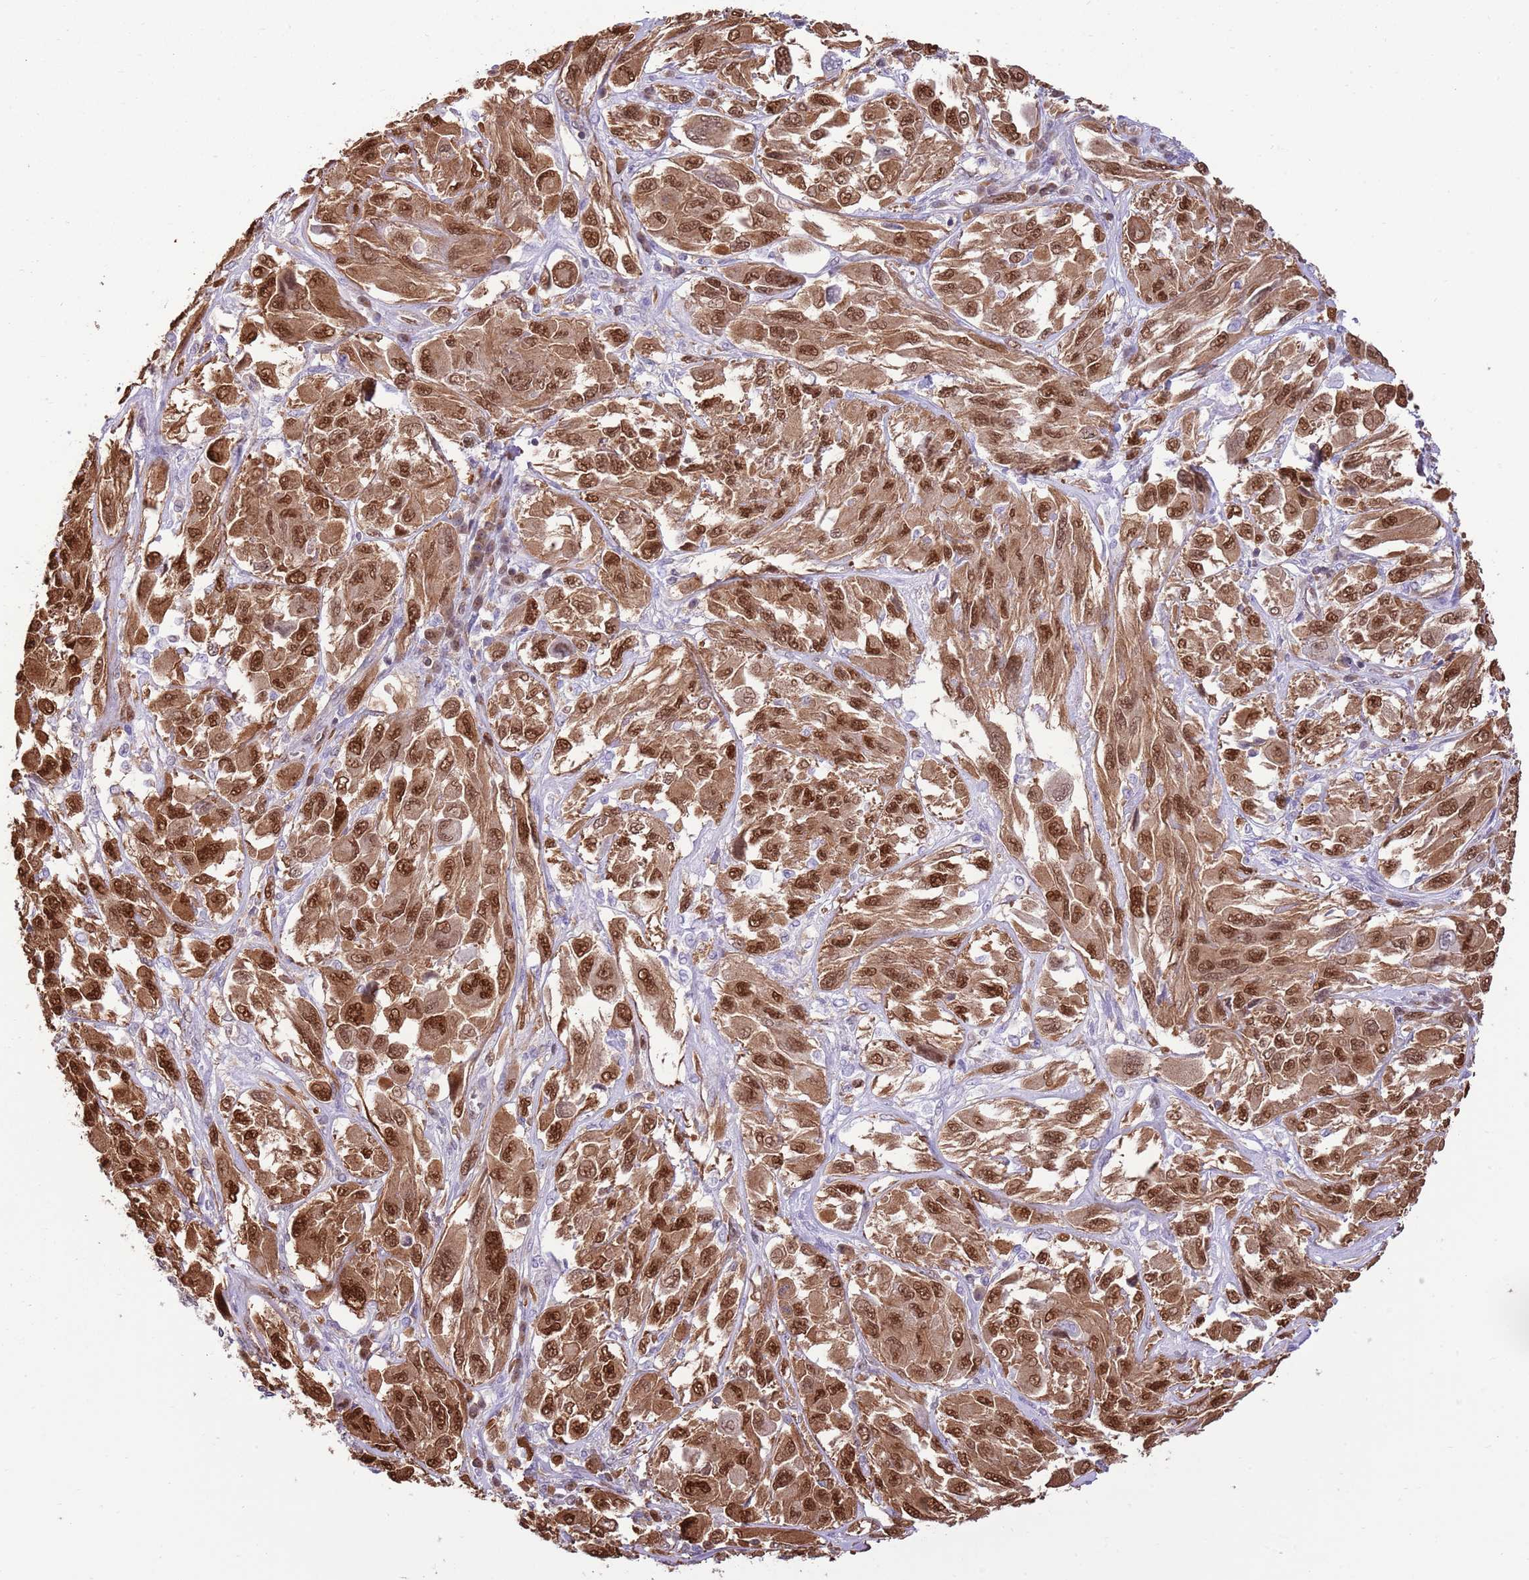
{"staining": {"intensity": "strong", "quantity": ">75%", "location": "cytoplasmic/membranous,nuclear"}, "tissue": "melanoma", "cell_type": "Tumor cells", "image_type": "cancer", "snomed": [{"axis": "morphology", "description": "Malignant melanoma, NOS"}, {"axis": "topography", "description": "Skin"}], "caption": "Tumor cells show high levels of strong cytoplasmic/membranous and nuclear expression in about >75% of cells in human melanoma.", "gene": "NSFL1C", "patient": {"sex": "female", "age": 91}}